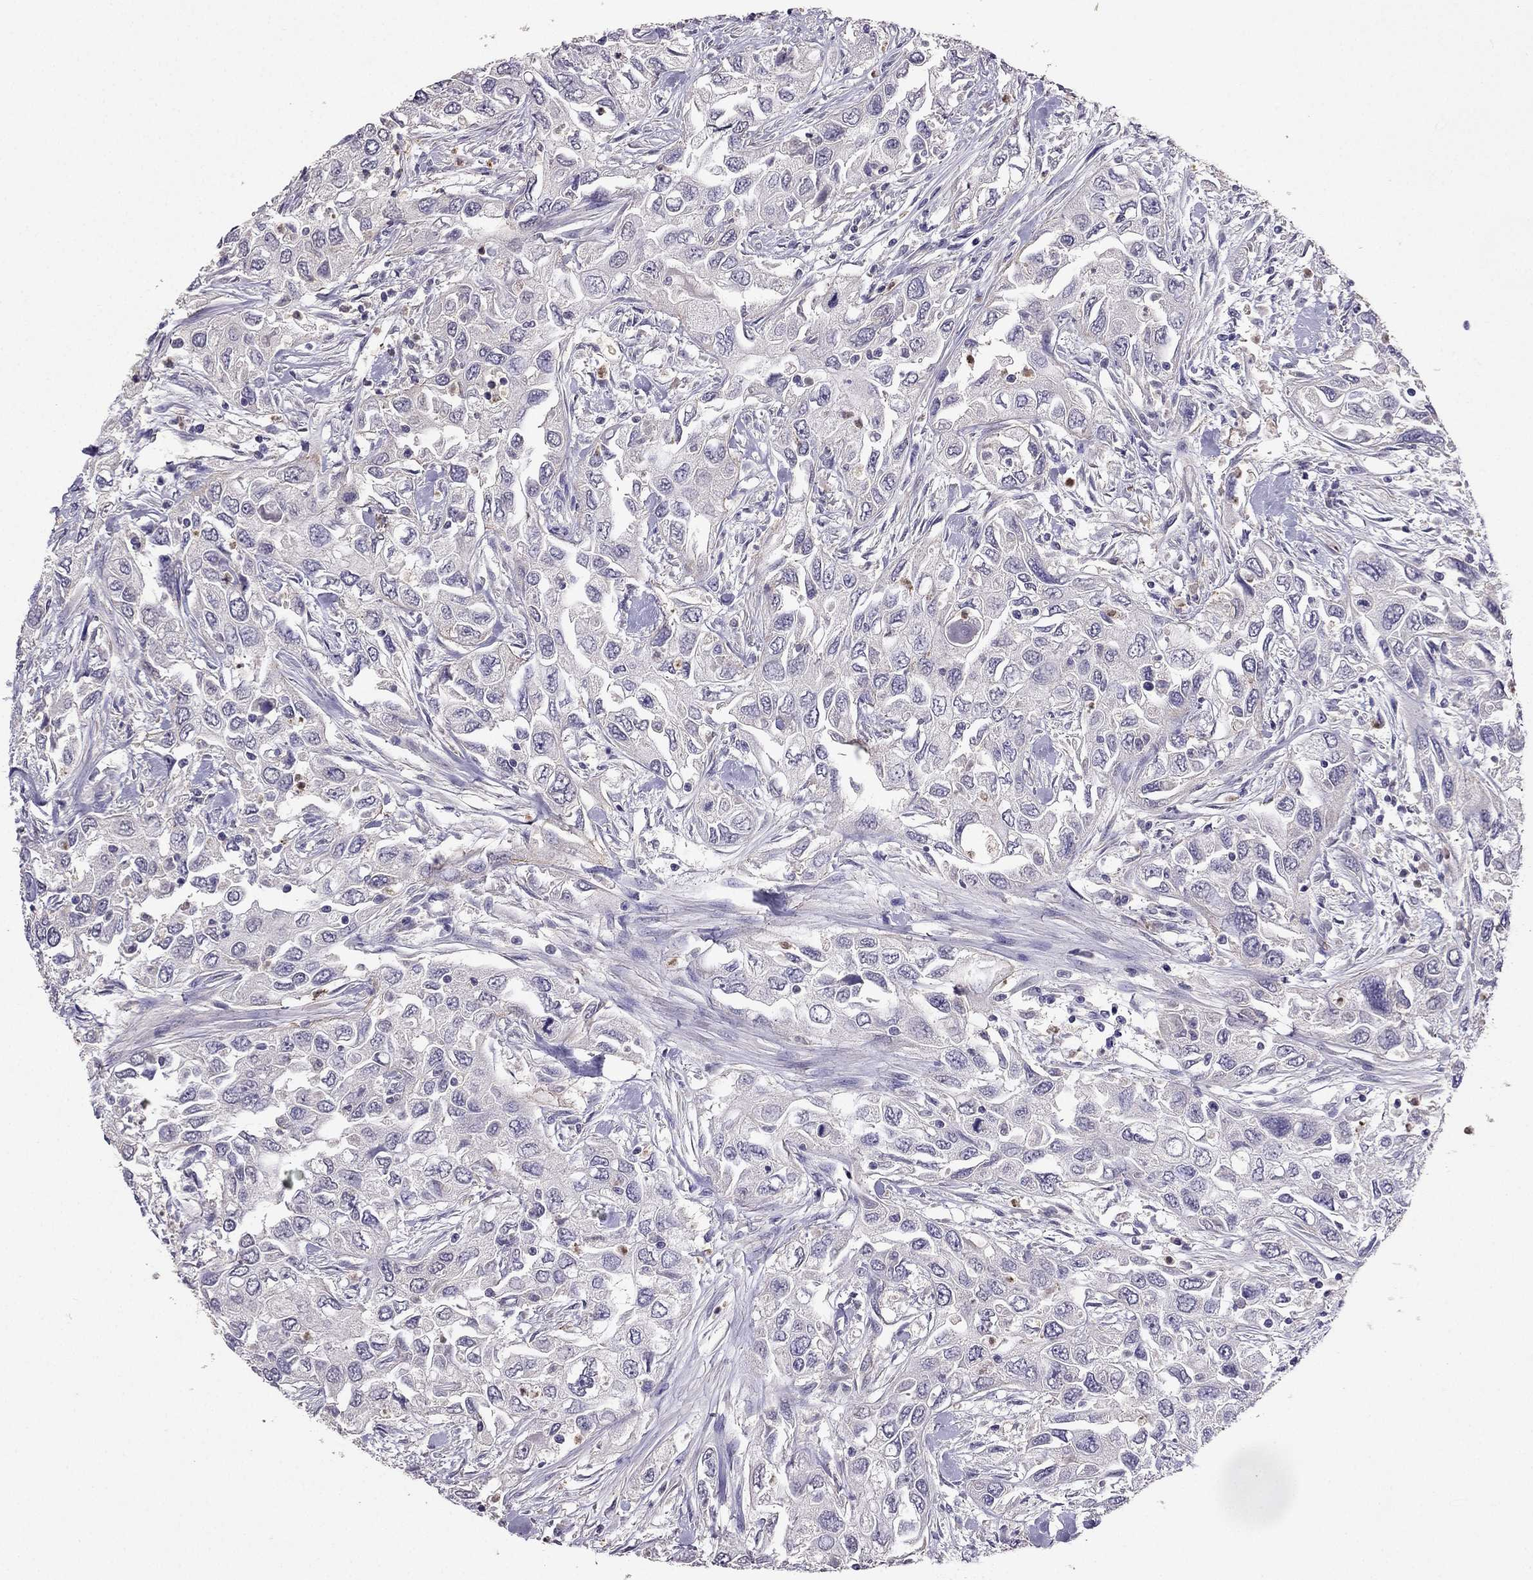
{"staining": {"intensity": "negative", "quantity": "none", "location": "none"}, "tissue": "urothelial cancer", "cell_type": "Tumor cells", "image_type": "cancer", "snomed": [{"axis": "morphology", "description": "Urothelial carcinoma, High grade"}, {"axis": "topography", "description": "Urinary bladder"}], "caption": "Immunohistochemistry micrograph of urothelial carcinoma (high-grade) stained for a protein (brown), which displays no staining in tumor cells. (IHC, brightfield microscopy, high magnification).", "gene": "RFLNB", "patient": {"sex": "male", "age": 76}}